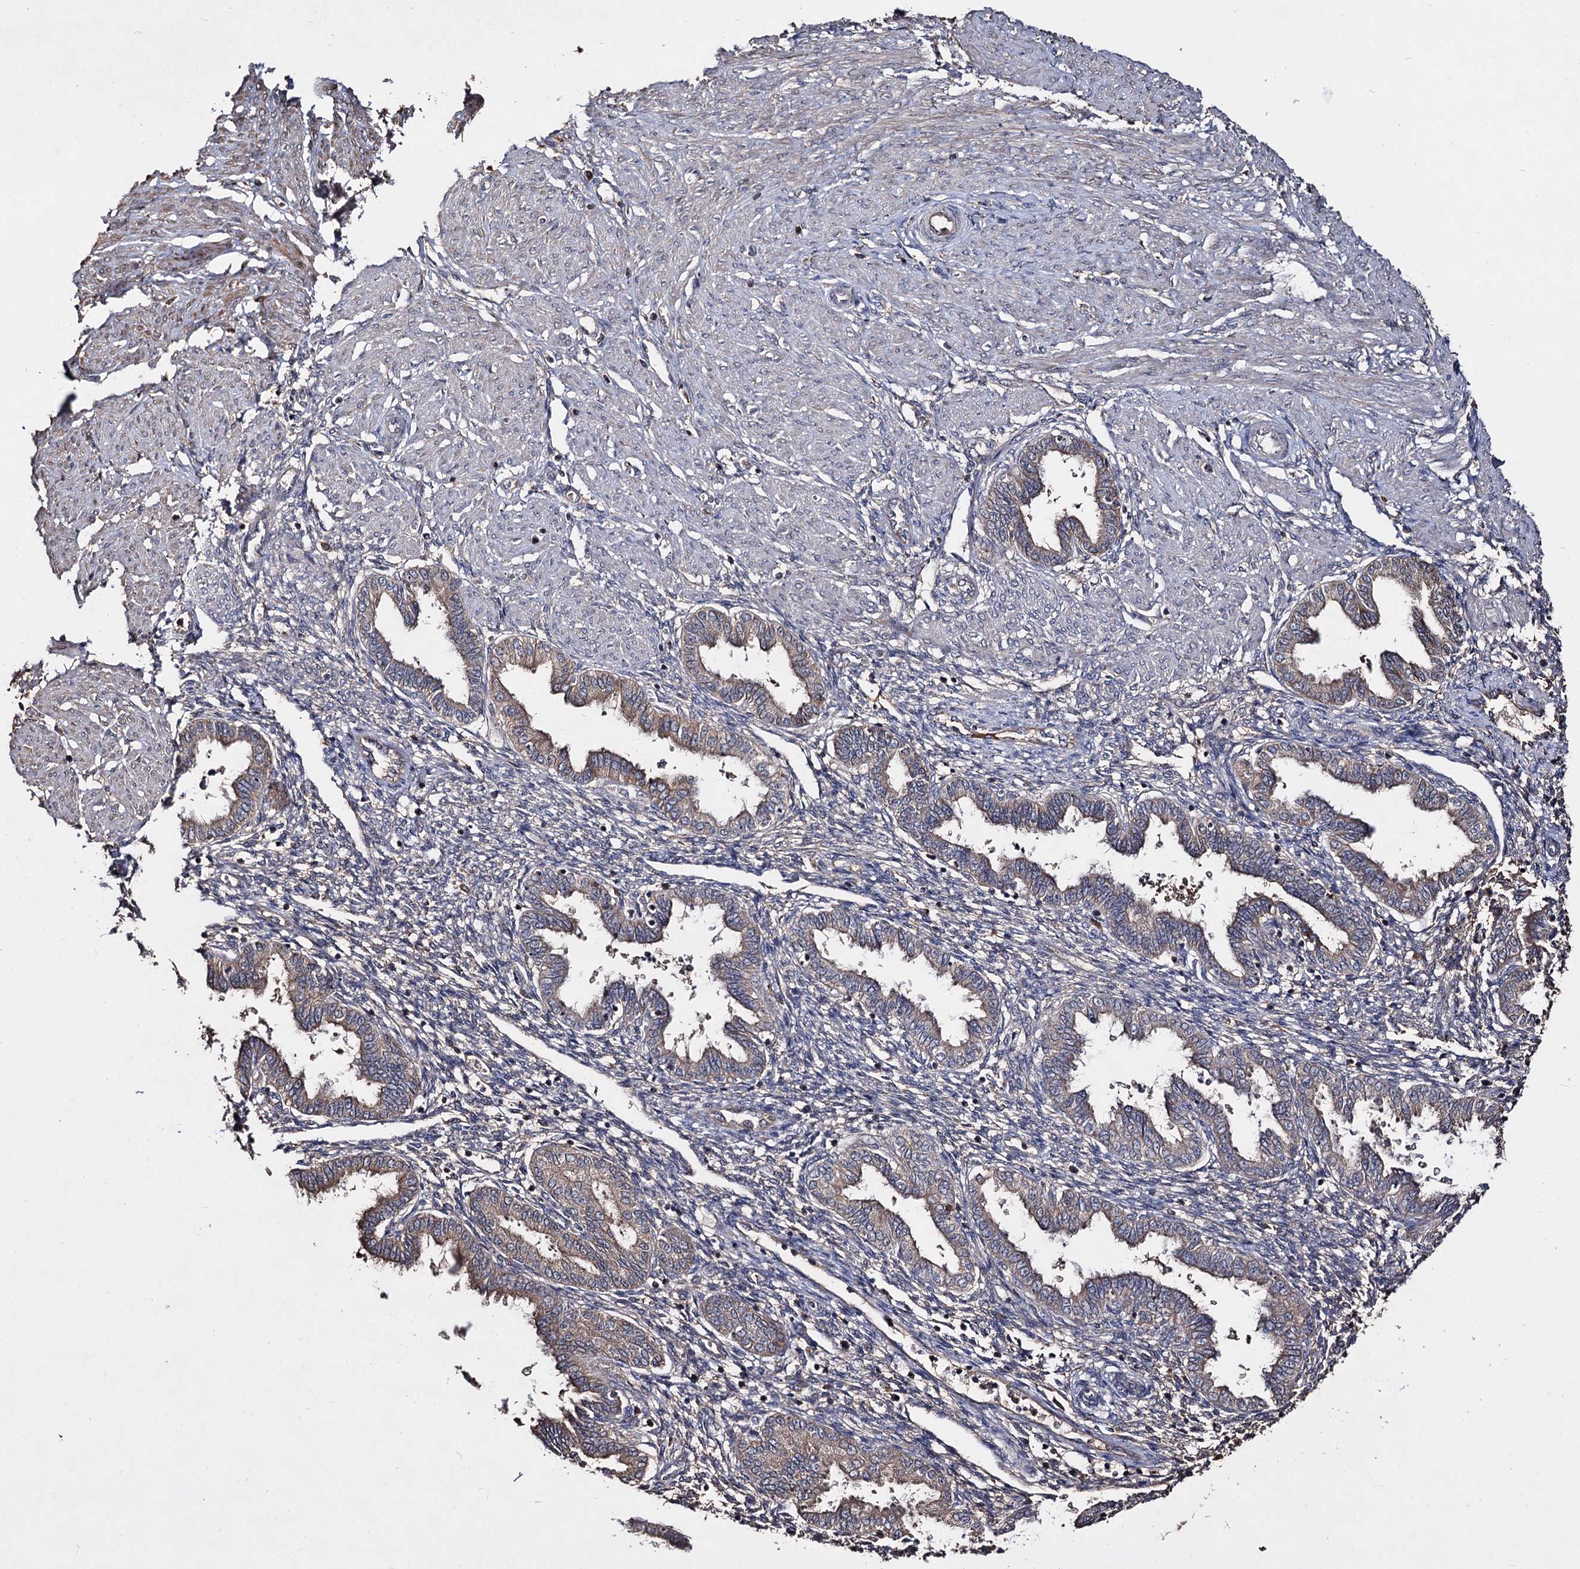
{"staining": {"intensity": "weak", "quantity": "25%-75%", "location": "cytoplasmic/membranous"}, "tissue": "endometrium", "cell_type": "Cells in endometrial stroma", "image_type": "normal", "snomed": [{"axis": "morphology", "description": "Normal tissue, NOS"}, {"axis": "topography", "description": "Endometrium"}], "caption": "DAB immunohistochemical staining of unremarkable endometrium demonstrates weak cytoplasmic/membranous protein staining in about 25%-75% of cells in endometrial stroma. (DAB IHC with brightfield microscopy, high magnification).", "gene": "ARFIP2", "patient": {"sex": "female", "age": 33}}